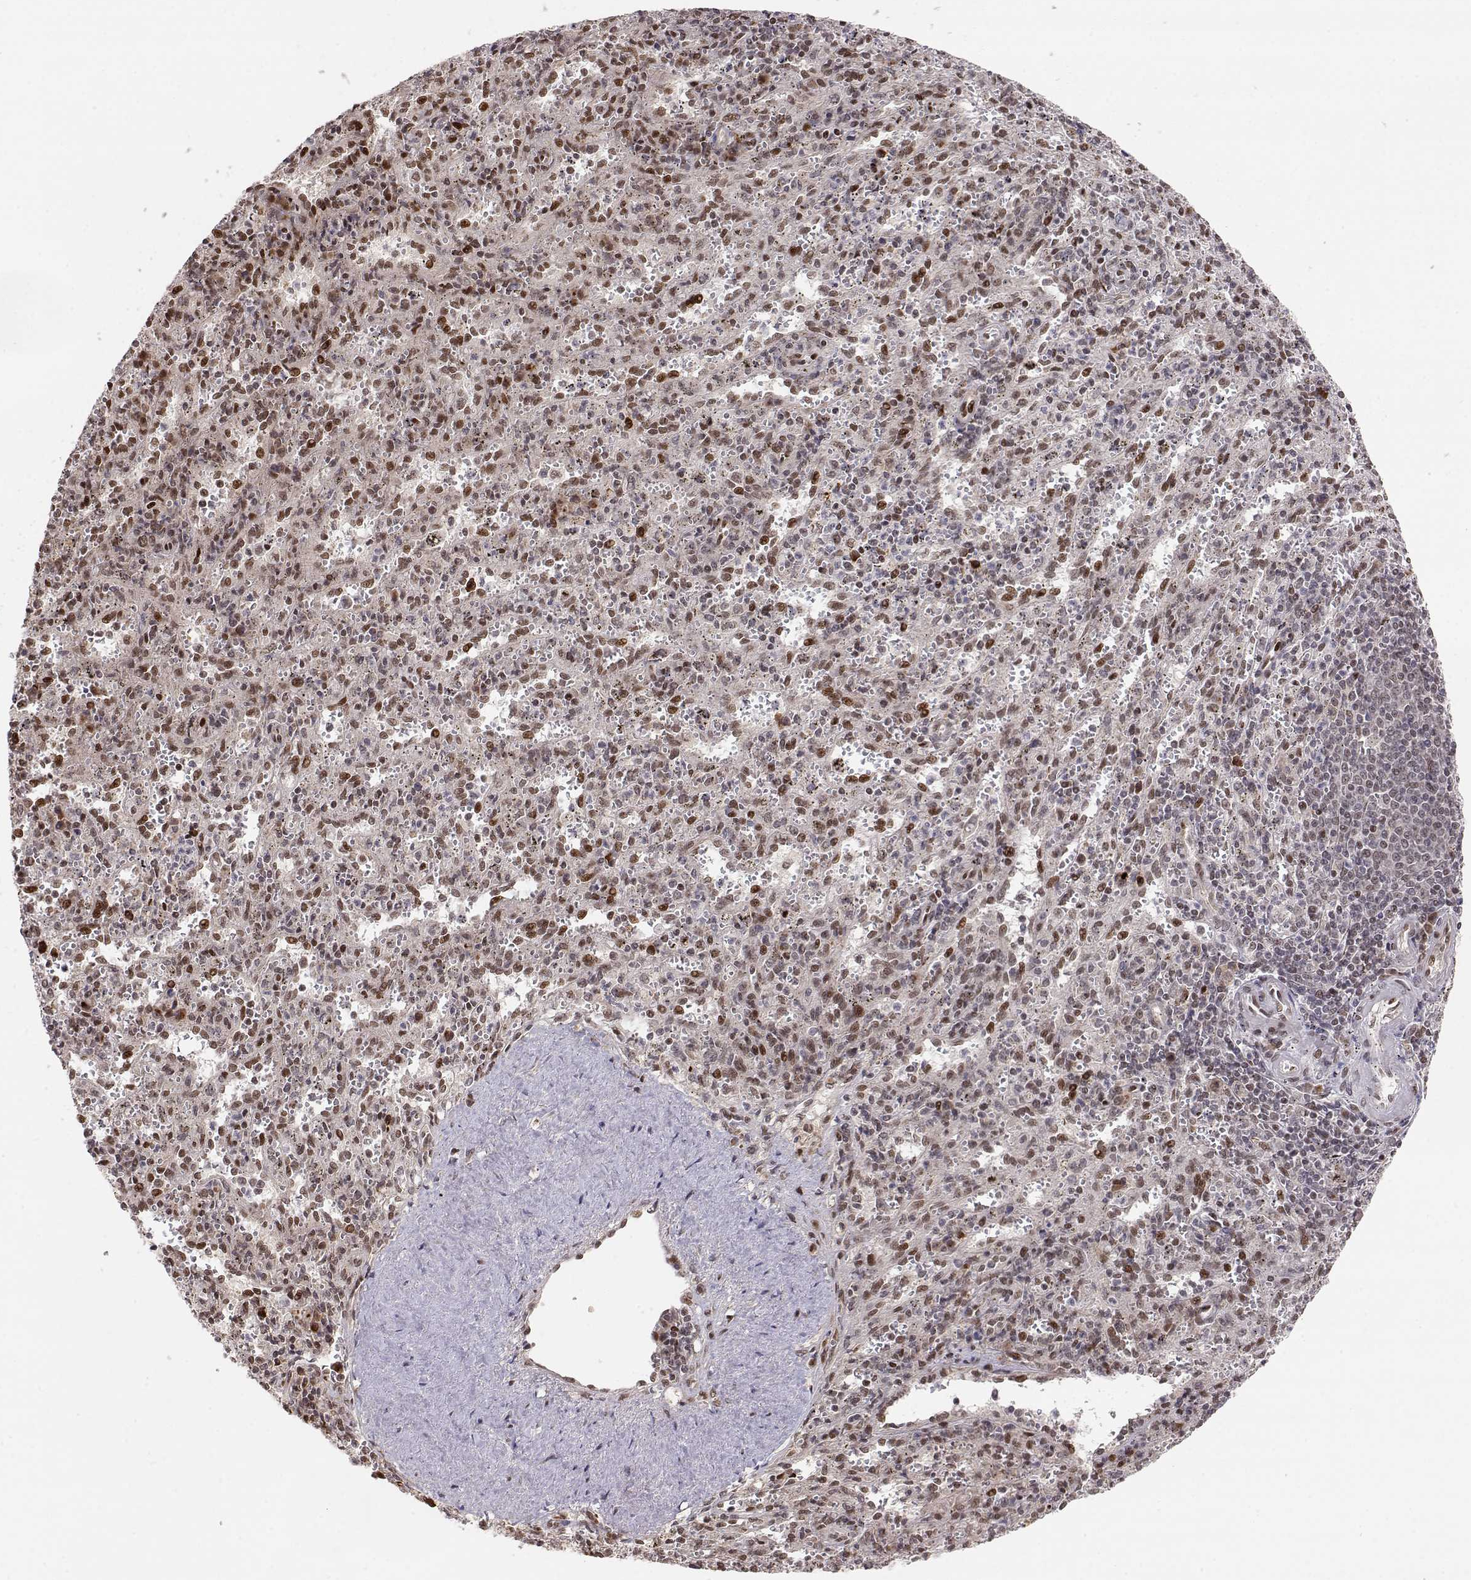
{"staining": {"intensity": "strong", "quantity": ">75%", "location": "nuclear"}, "tissue": "spleen", "cell_type": "Cells in red pulp", "image_type": "normal", "snomed": [{"axis": "morphology", "description": "Normal tissue, NOS"}, {"axis": "topography", "description": "Spleen"}], "caption": "This histopathology image displays immunohistochemistry staining of benign human spleen, with high strong nuclear positivity in about >75% of cells in red pulp.", "gene": "BRCA1", "patient": {"sex": "male", "age": 57}}